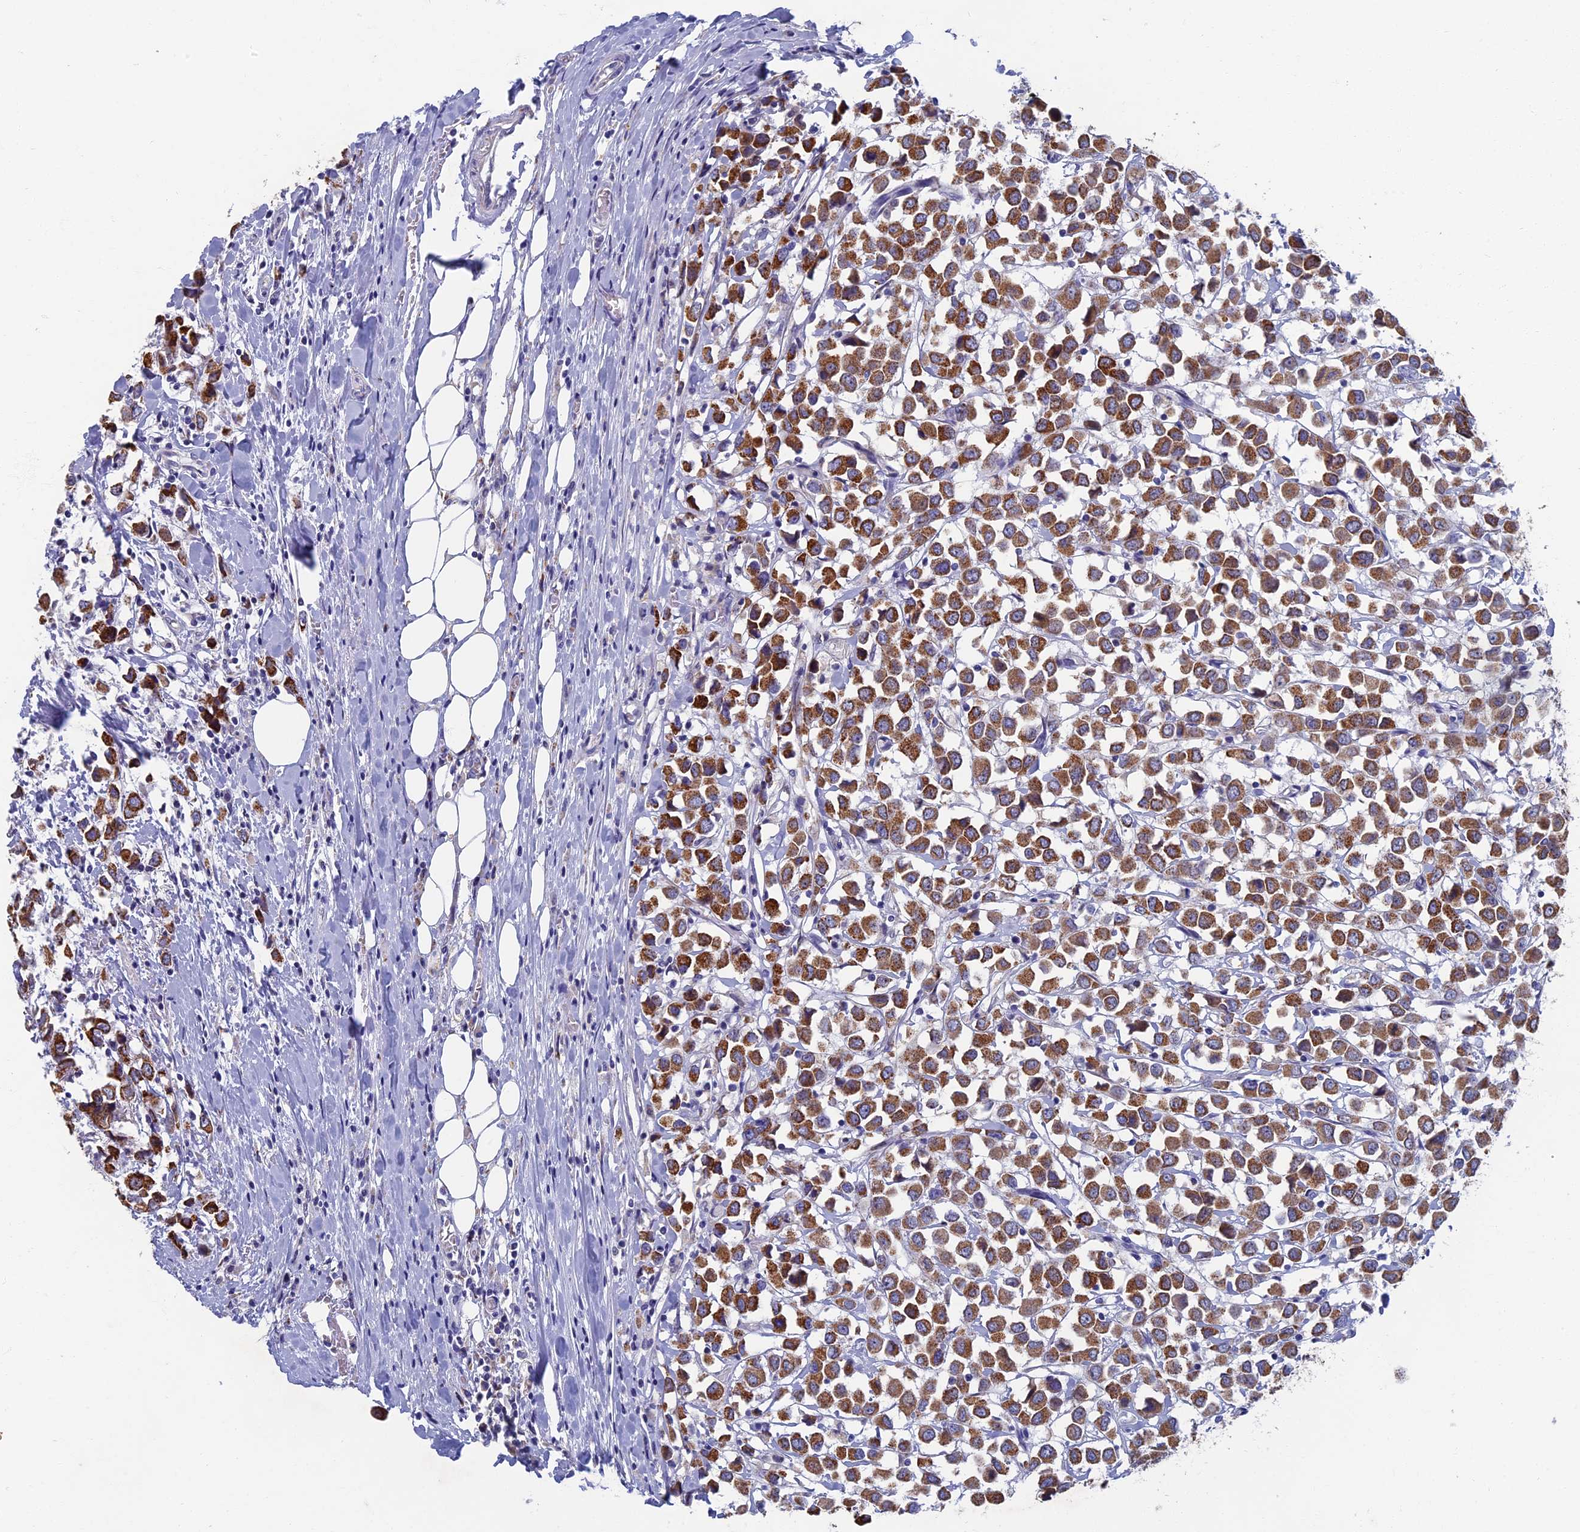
{"staining": {"intensity": "strong", "quantity": ">75%", "location": "cytoplasmic/membranous"}, "tissue": "breast cancer", "cell_type": "Tumor cells", "image_type": "cancer", "snomed": [{"axis": "morphology", "description": "Duct carcinoma"}, {"axis": "topography", "description": "Breast"}], "caption": "Immunohistochemistry (IHC) staining of breast cancer, which reveals high levels of strong cytoplasmic/membranous staining in approximately >75% of tumor cells indicating strong cytoplasmic/membranous protein staining. The staining was performed using DAB (brown) for protein detection and nuclei were counterstained in hematoxylin (blue).", "gene": "OAT", "patient": {"sex": "female", "age": 61}}